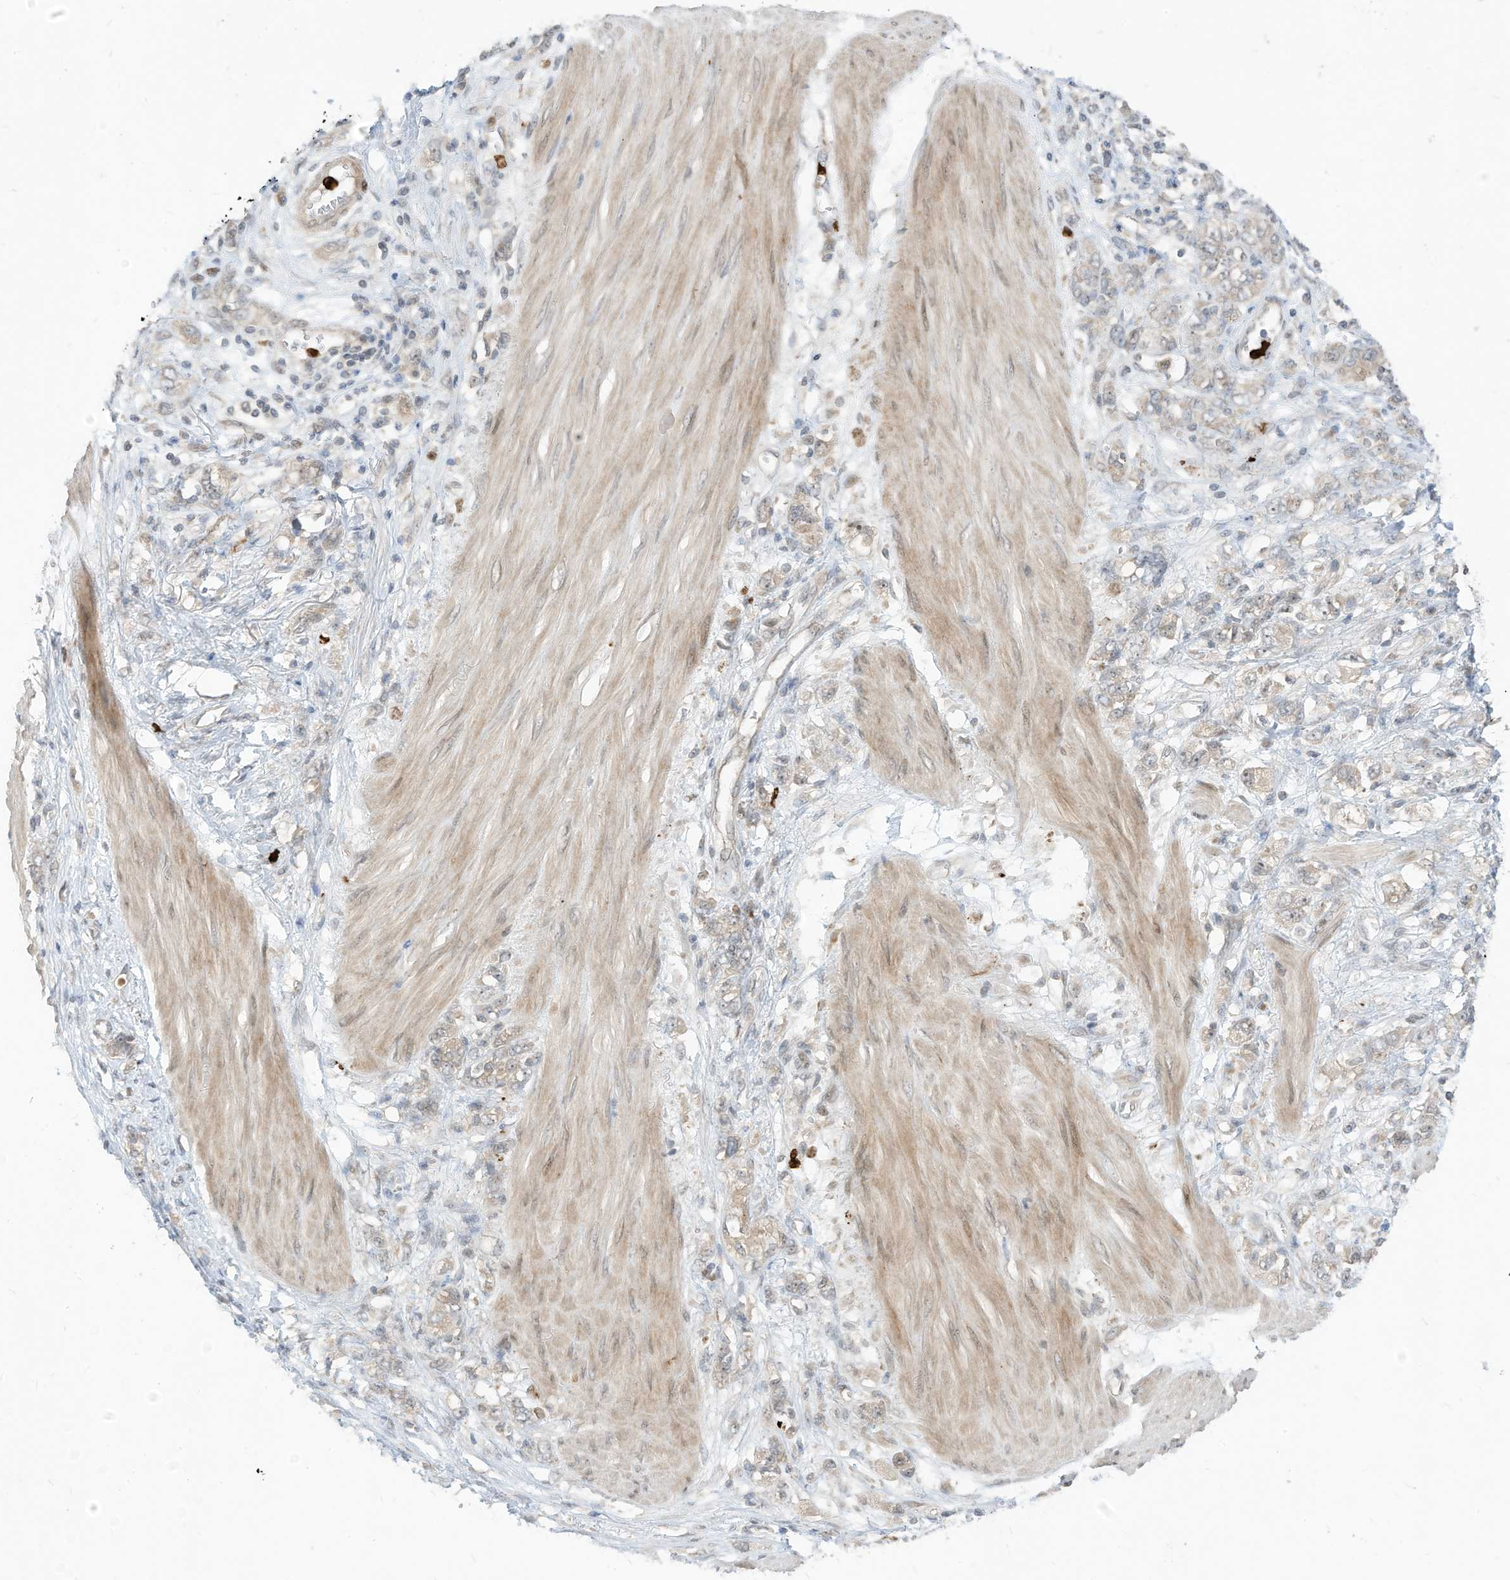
{"staining": {"intensity": "negative", "quantity": "none", "location": "none"}, "tissue": "stomach cancer", "cell_type": "Tumor cells", "image_type": "cancer", "snomed": [{"axis": "morphology", "description": "Adenocarcinoma, NOS"}, {"axis": "topography", "description": "Stomach"}], "caption": "Immunohistochemistry (IHC) photomicrograph of human stomach adenocarcinoma stained for a protein (brown), which reveals no expression in tumor cells.", "gene": "CNKSR1", "patient": {"sex": "female", "age": 76}}